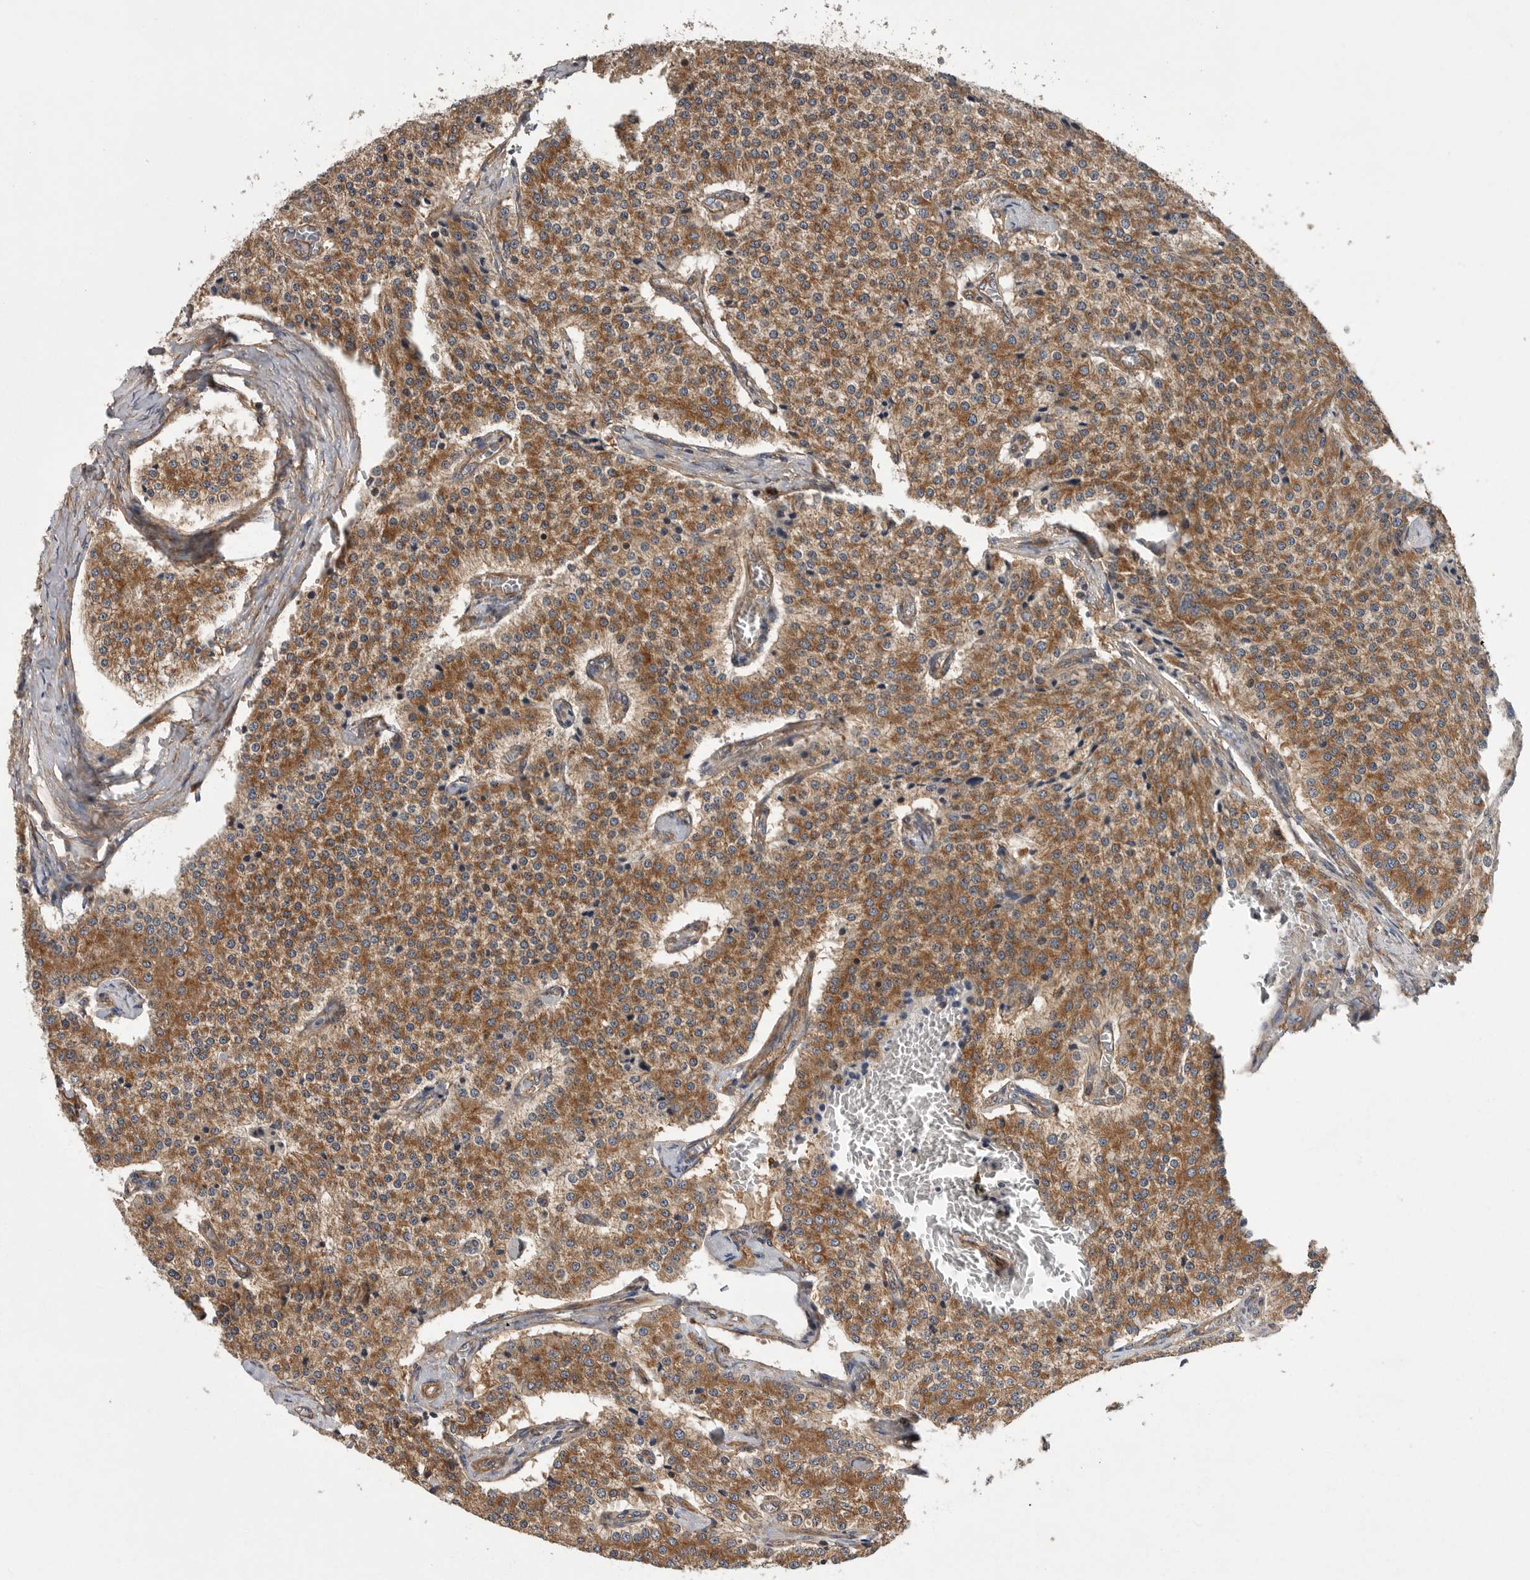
{"staining": {"intensity": "moderate", "quantity": ">75%", "location": "cytoplasmic/membranous"}, "tissue": "carcinoid", "cell_type": "Tumor cells", "image_type": "cancer", "snomed": [{"axis": "morphology", "description": "Carcinoid, malignant, NOS"}, {"axis": "topography", "description": "Colon"}], "caption": "The immunohistochemical stain labels moderate cytoplasmic/membranous expression in tumor cells of carcinoid (malignant) tissue.", "gene": "OXR1", "patient": {"sex": "female", "age": 52}}